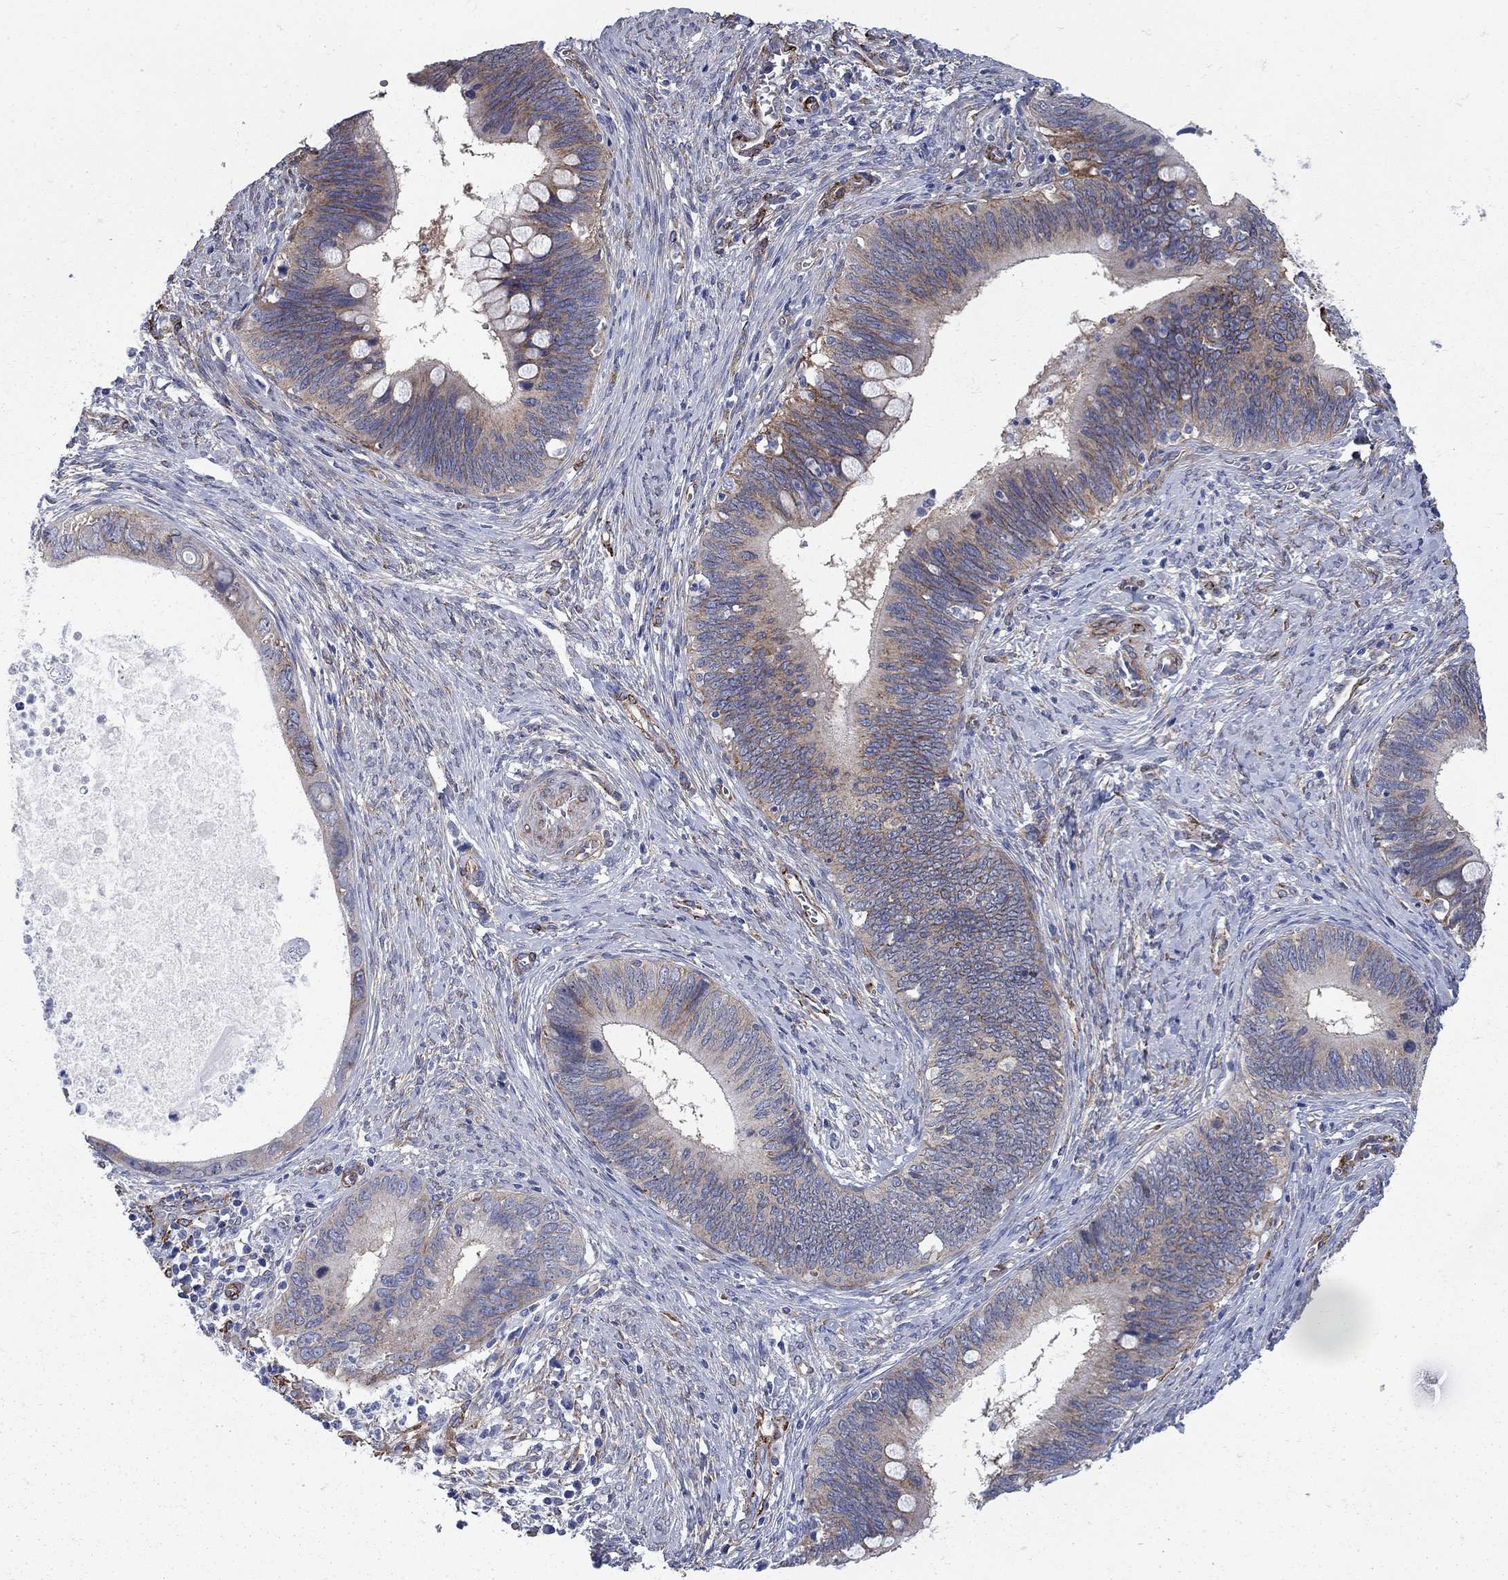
{"staining": {"intensity": "moderate", "quantity": "<25%", "location": "cytoplasmic/membranous"}, "tissue": "cervical cancer", "cell_type": "Tumor cells", "image_type": "cancer", "snomed": [{"axis": "morphology", "description": "Adenocarcinoma, NOS"}, {"axis": "topography", "description": "Cervix"}], "caption": "Tumor cells demonstrate low levels of moderate cytoplasmic/membranous staining in approximately <25% of cells in human cervical adenocarcinoma. The staining is performed using DAB brown chromogen to label protein expression. The nuclei are counter-stained blue using hematoxylin.", "gene": "SEPTIN8", "patient": {"sex": "female", "age": 42}}